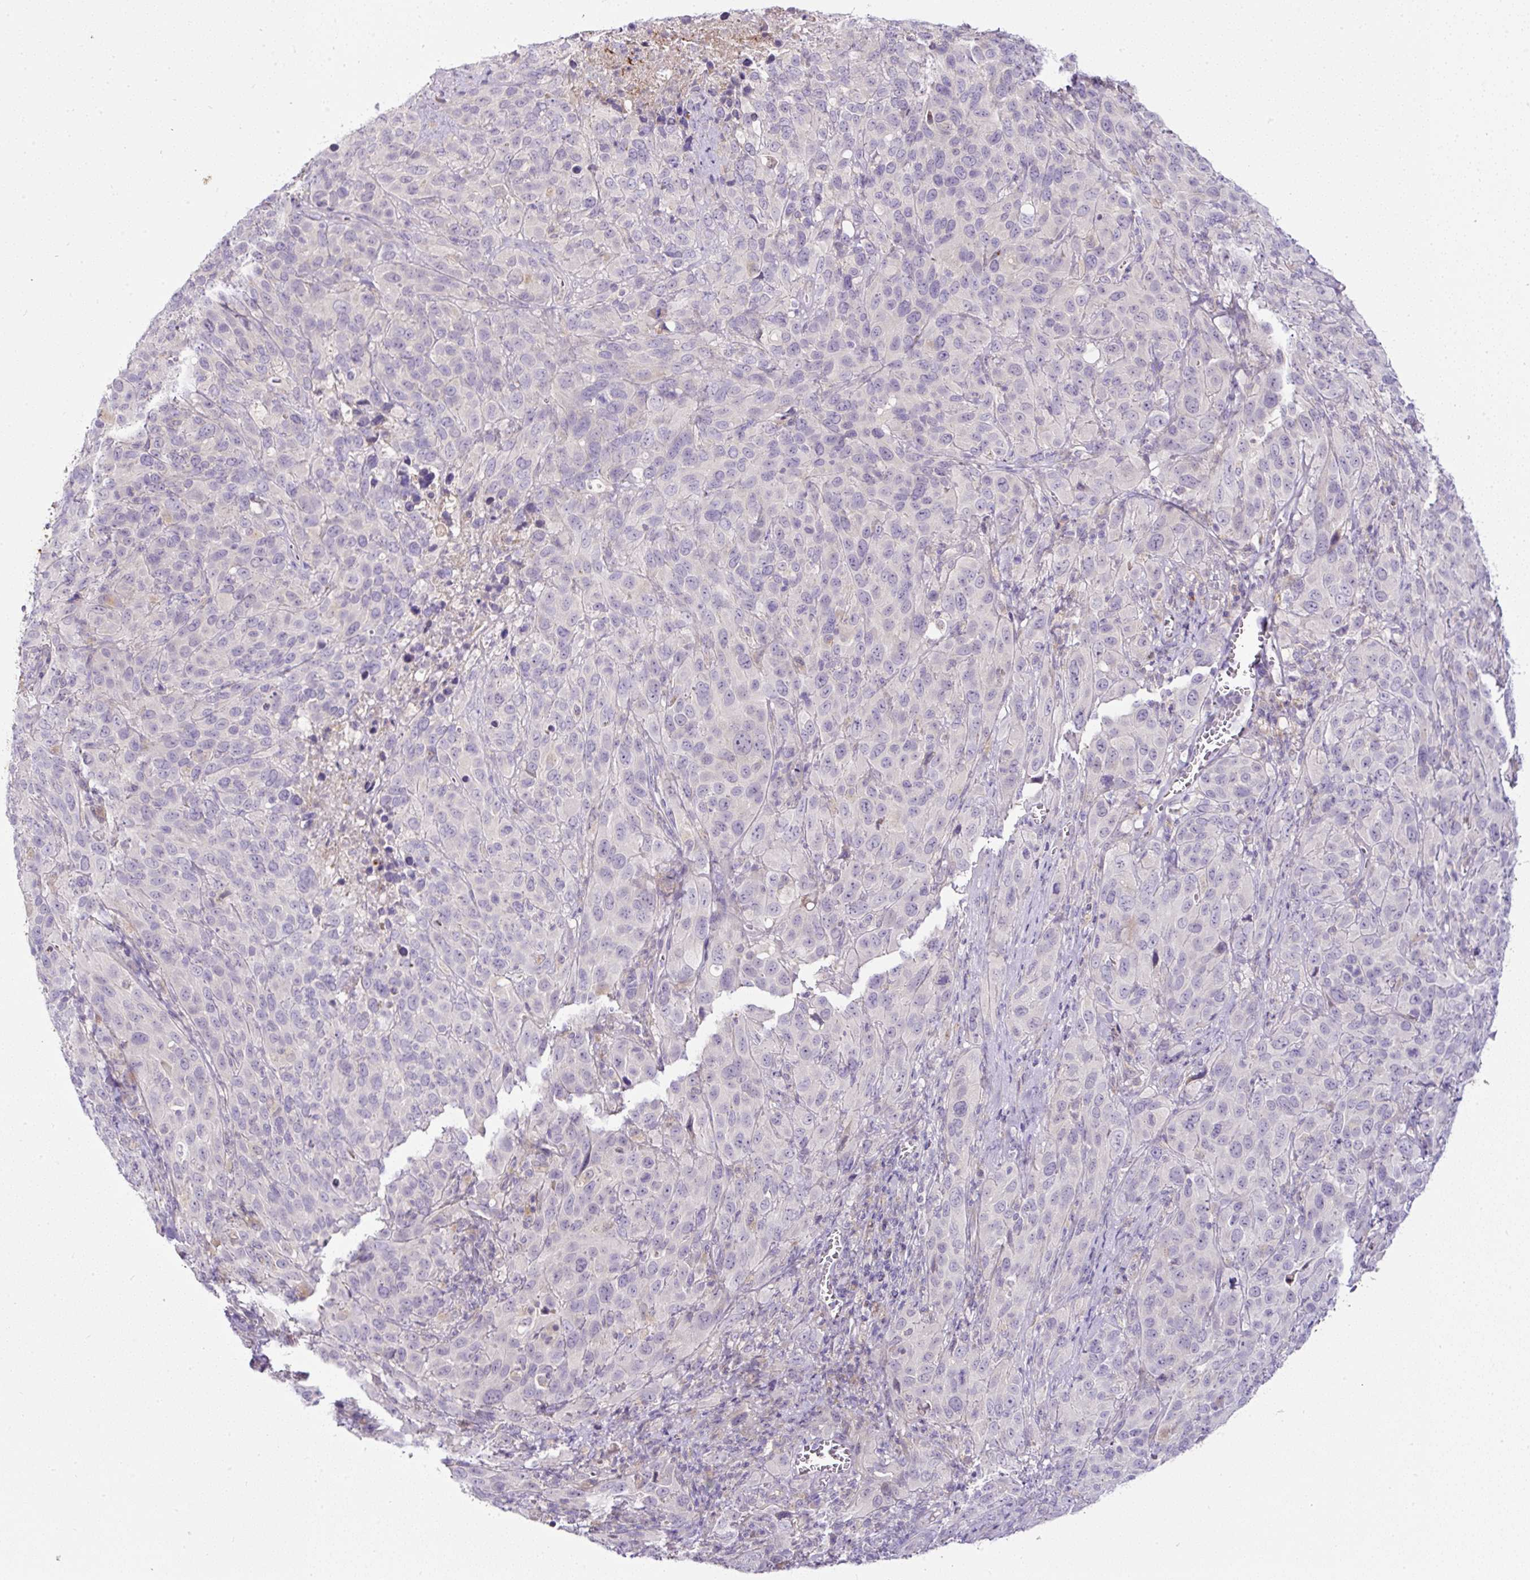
{"staining": {"intensity": "negative", "quantity": "none", "location": "none"}, "tissue": "cervical cancer", "cell_type": "Tumor cells", "image_type": "cancer", "snomed": [{"axis": "morphology", "description": "Squamous cell carcinoma, NOS"}, {"axis": "topography", "description": "Cervix"}], "caption": "An immunohistochemistry (IHC) micrograph of cervical squamous cell carcinoma is shown. There is no staining in tumor cells of cervical squamous cell carcinoma. Brightfield microscopy of immunohistochemistry (IHC) stained with DAB (brown) and hematoxylin (blue), captured at high magnification.", "gene": "HPS4", "patient": {"sex": "female", "age": 51}}